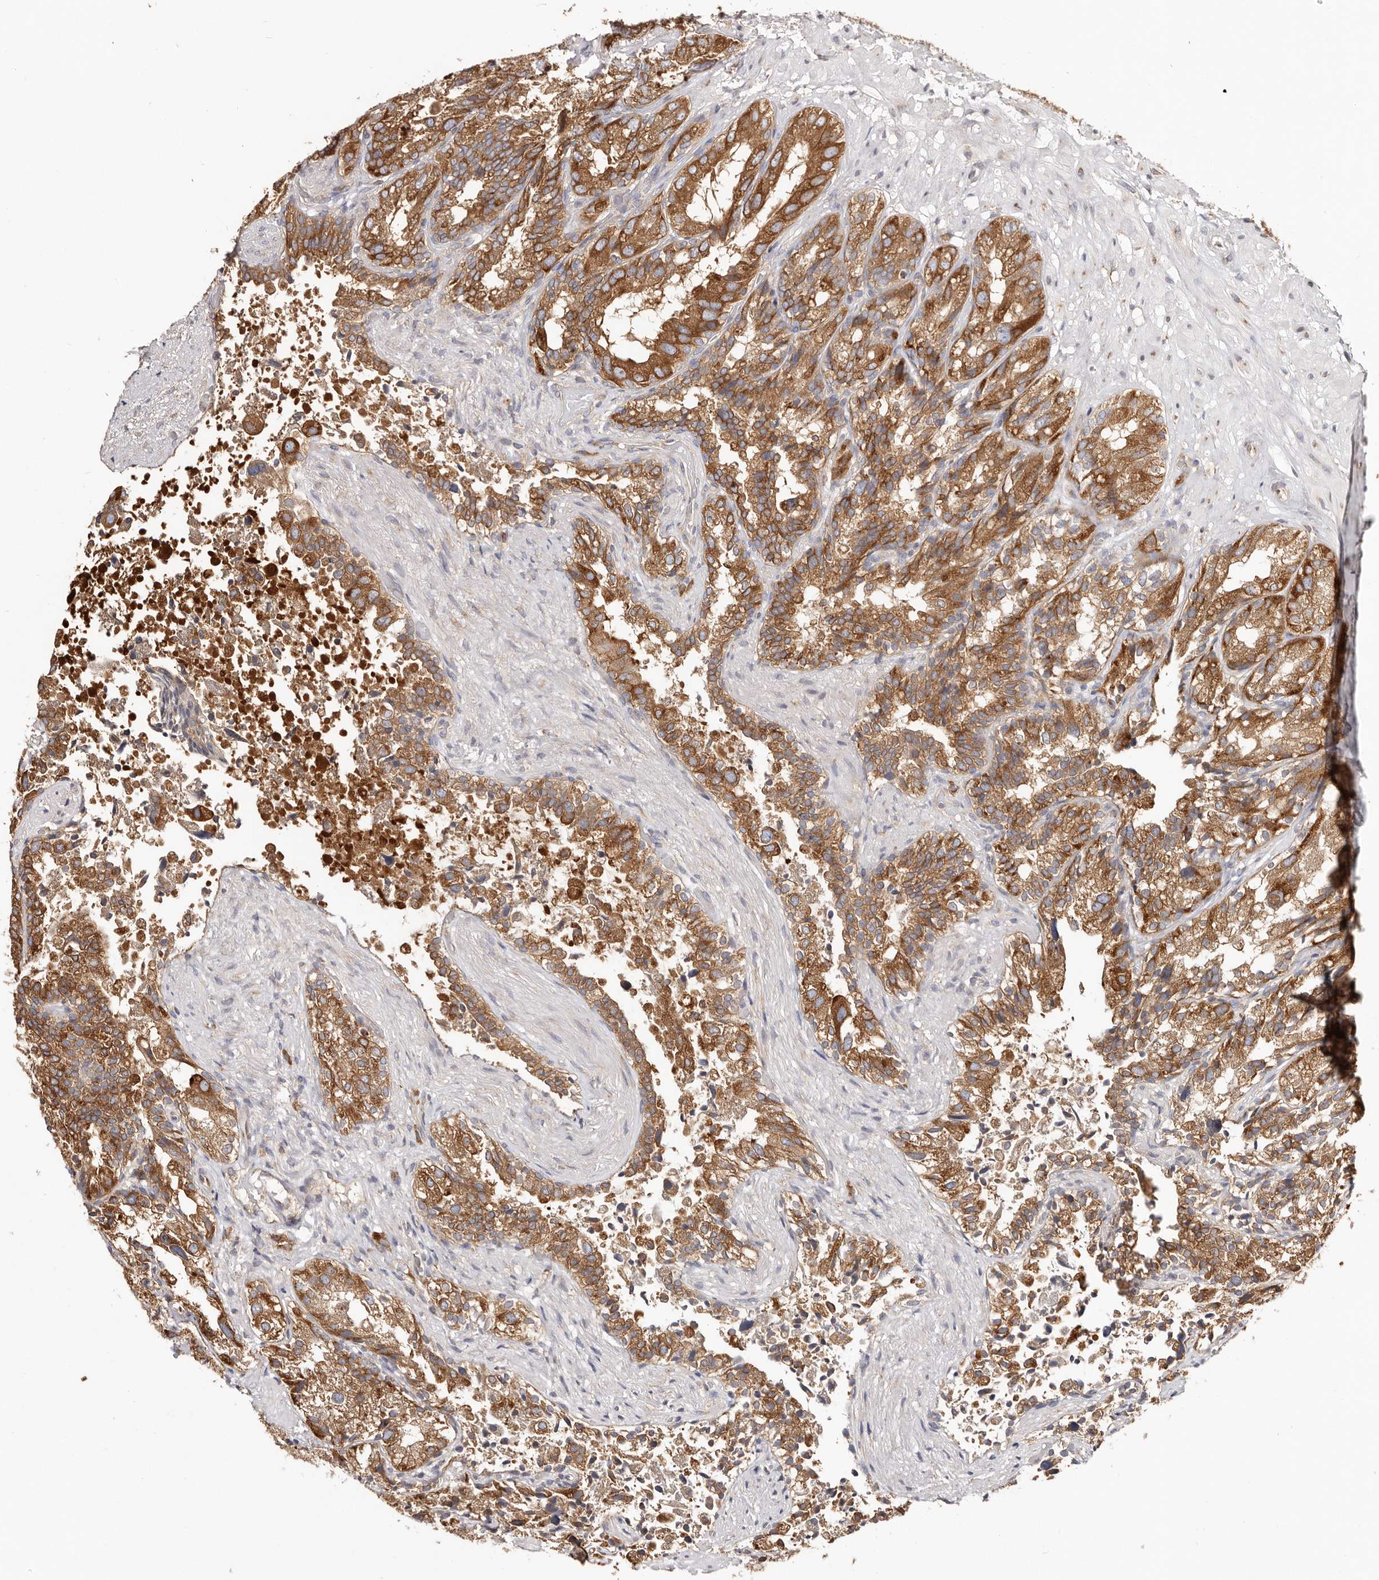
{"staining": {"intensity": "strong", "quantity": ">75%", "location": "cytoplasmic/membranous"}, "tissue": "seminal vesicle", "cell_type": "Glandular cells", "image_type": "normal", "snomed": [{"axis": "morphology", "description": "Normal tissue, NOS"}, {"axis": "topography", "description": "Seminal veicle"}, {"axis": "topography", "description": "Peripheral nerve tissue"}], "caption": "Immunohistochemical staining of normal human seminal vesicle exhibits strong cytoplasmic/membranous protein staining in about >75% of glandular cells.", "gene": "EPRS1", "patient": {"sex": "male", "age": 63}}